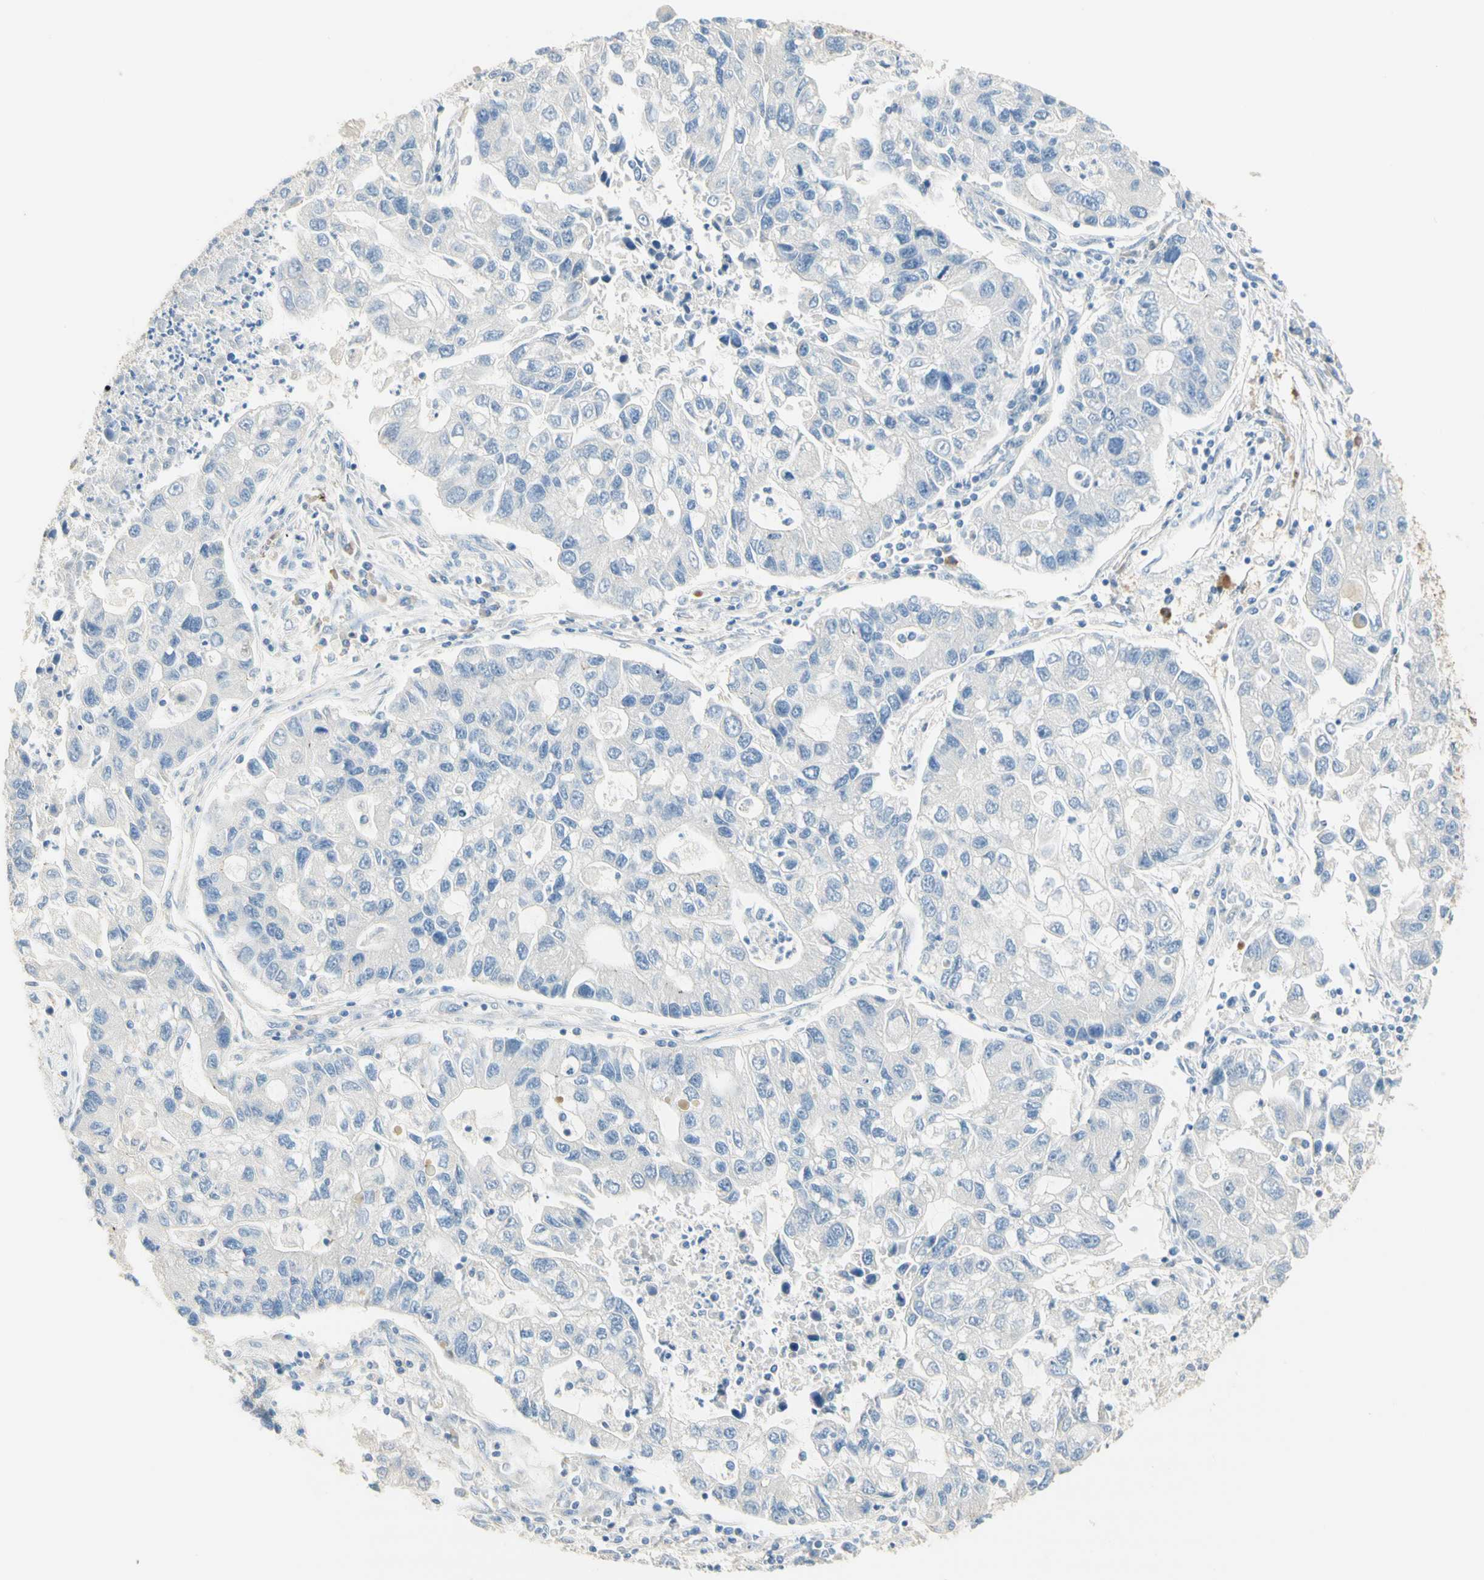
{"staining": {"intensity": "negative", "quantity": "none", "location": "none"}, "tissue": "lung cancer", "cell_type": "Tumor cells", "image_type": "cancer", "snomed": [{"axis": "morphology", "description": "Adenocarcinoma, NOS"}, {"axis": "topography", "description": "Lung"}], "caption": "This is an IHC photomicrograph of human adenocarcinoma (lung). There is no staining in tumor cells.", "gene": "NECTIN4", "patient": {"sex": "female", "age": 51}}